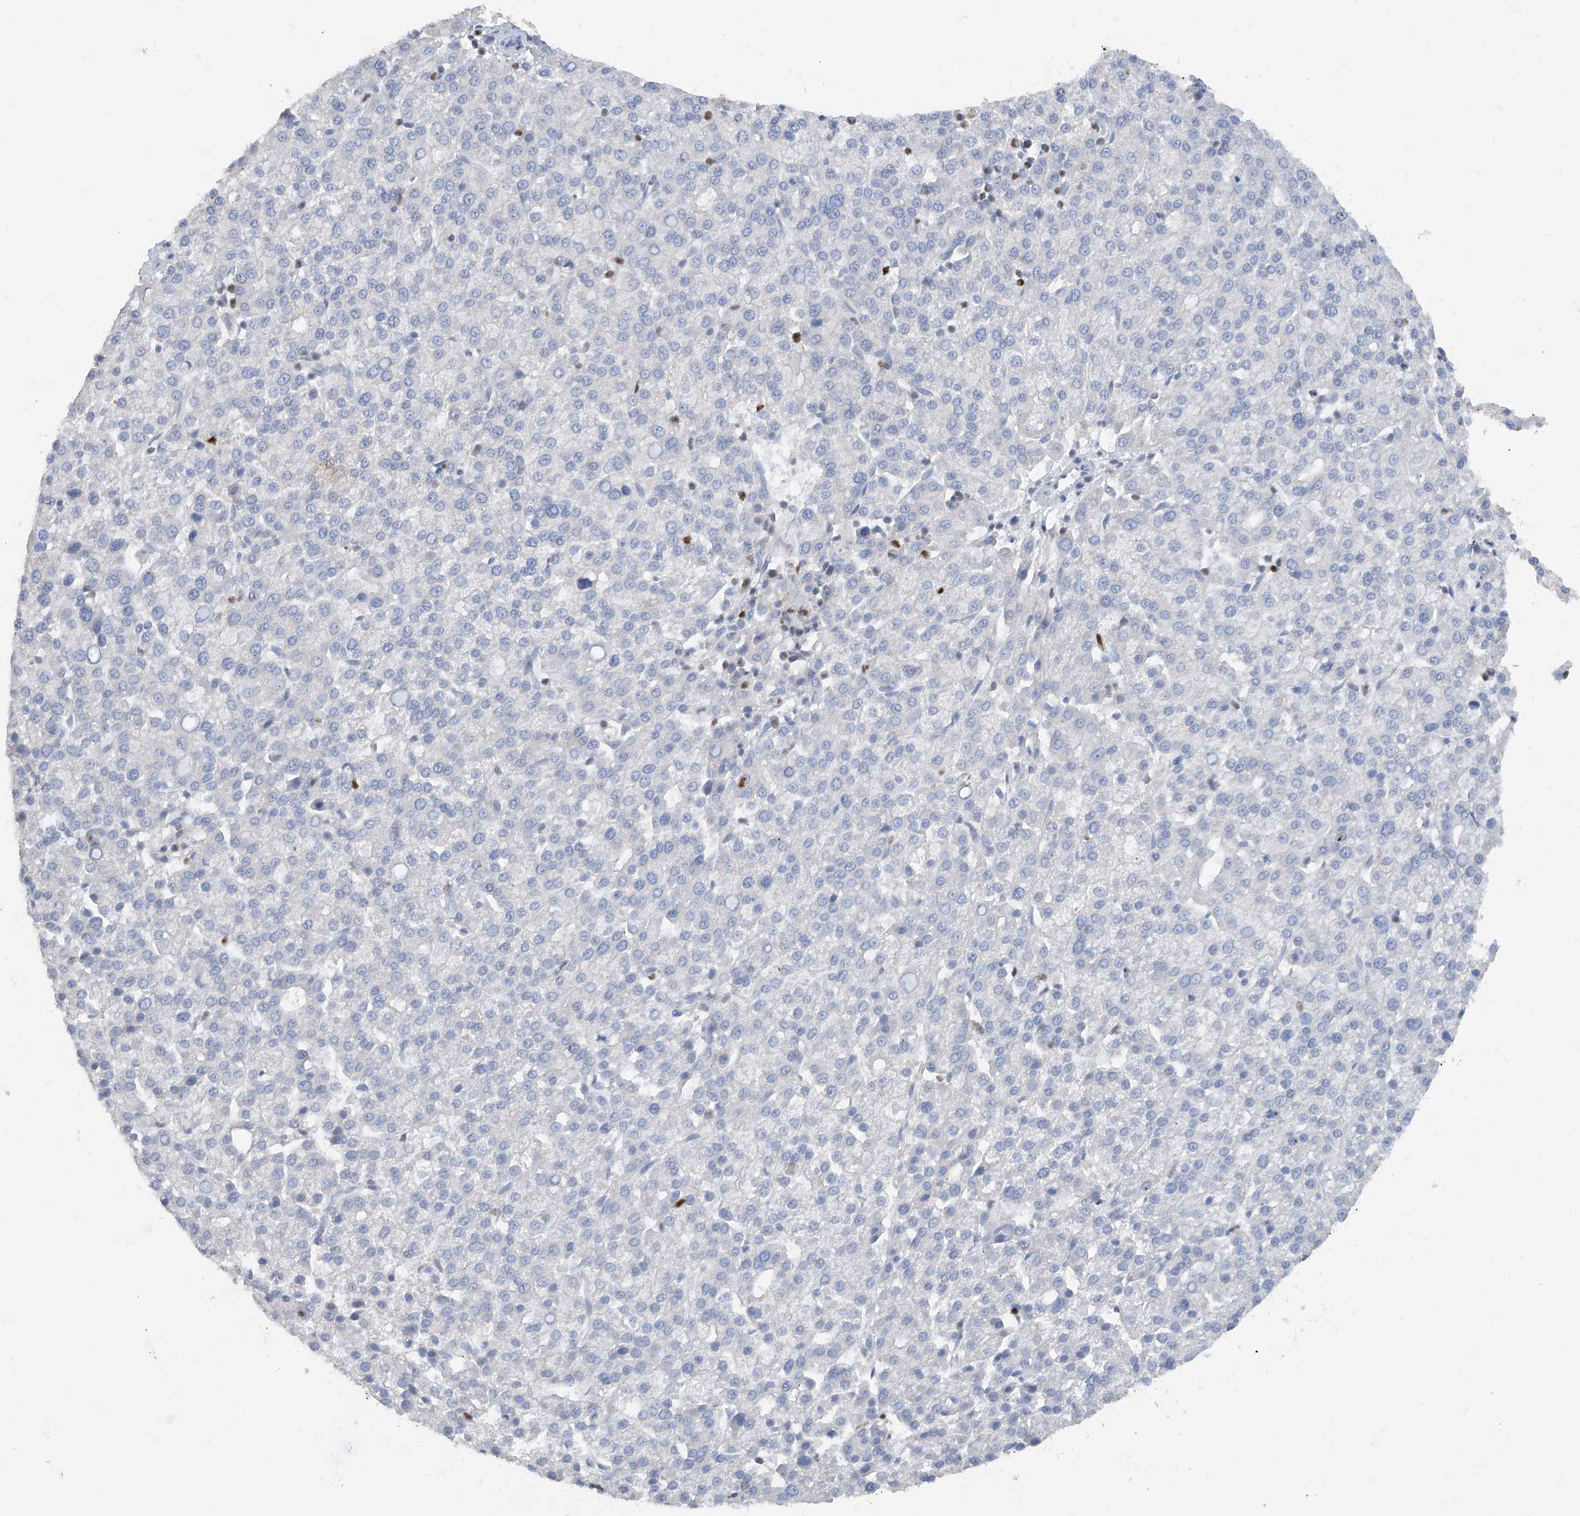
{"staining": {"intensity": "negative", "quantity": "none", "location": "none"}, "tissue": "liver cancer", "cell_type": "Tumor cells", "image_type": "cancer", "snomed": [{"axis": "morphology", "description": "Carcinoma, Hepatocellular, NOS"}, {"axis": "topography", "description": "Liver"}], "caption": "Liver cancer (hepatocellular carcinoma) was stained to show a protein in brown. There is no significant expression in tumor cells. Nuclei are stained in blue.", "gene": "TBX21", "patient": {"sex": "female", "age": 58}}